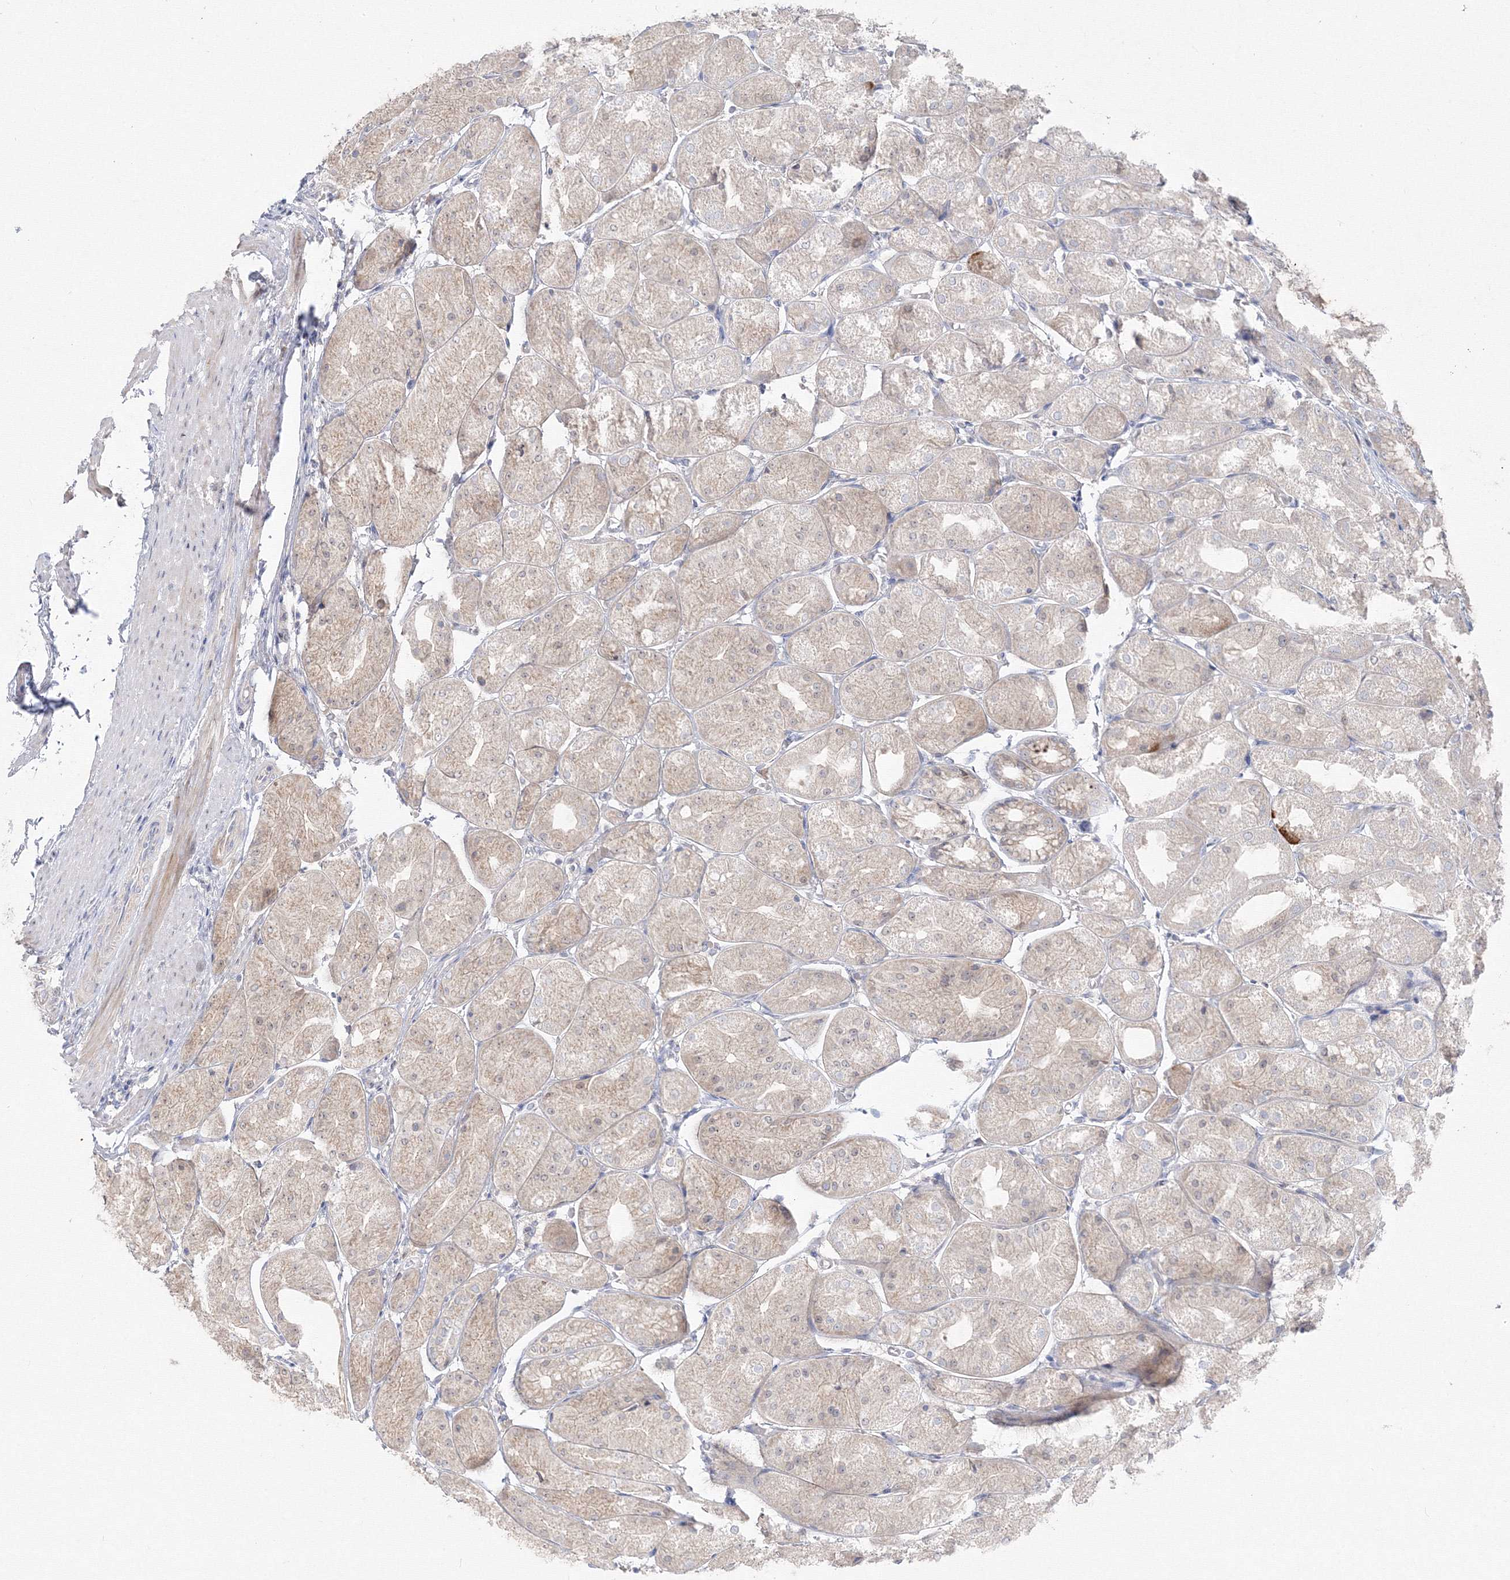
{"staining": {"intensity": "weak", "quantity": ">75%", "location": "cytoplasmic/membranous"}, "tissue": "stomach", "cell_type": "Glandular cells", "image_type": "normal", "snomed": [{"axis": "morphology", "description": "Normal tissue, NOS"}, {"axis": "topography", "description": "Stomach, upper"}], "caption": "Immunohistochemistry (DAB) staining of benign stomach shows weak cytoplasmic/membranous protein positivity in about >75% of glandular cells.", "gene": "FBXL8", "patient": {"sex": "male", "age": 72}}